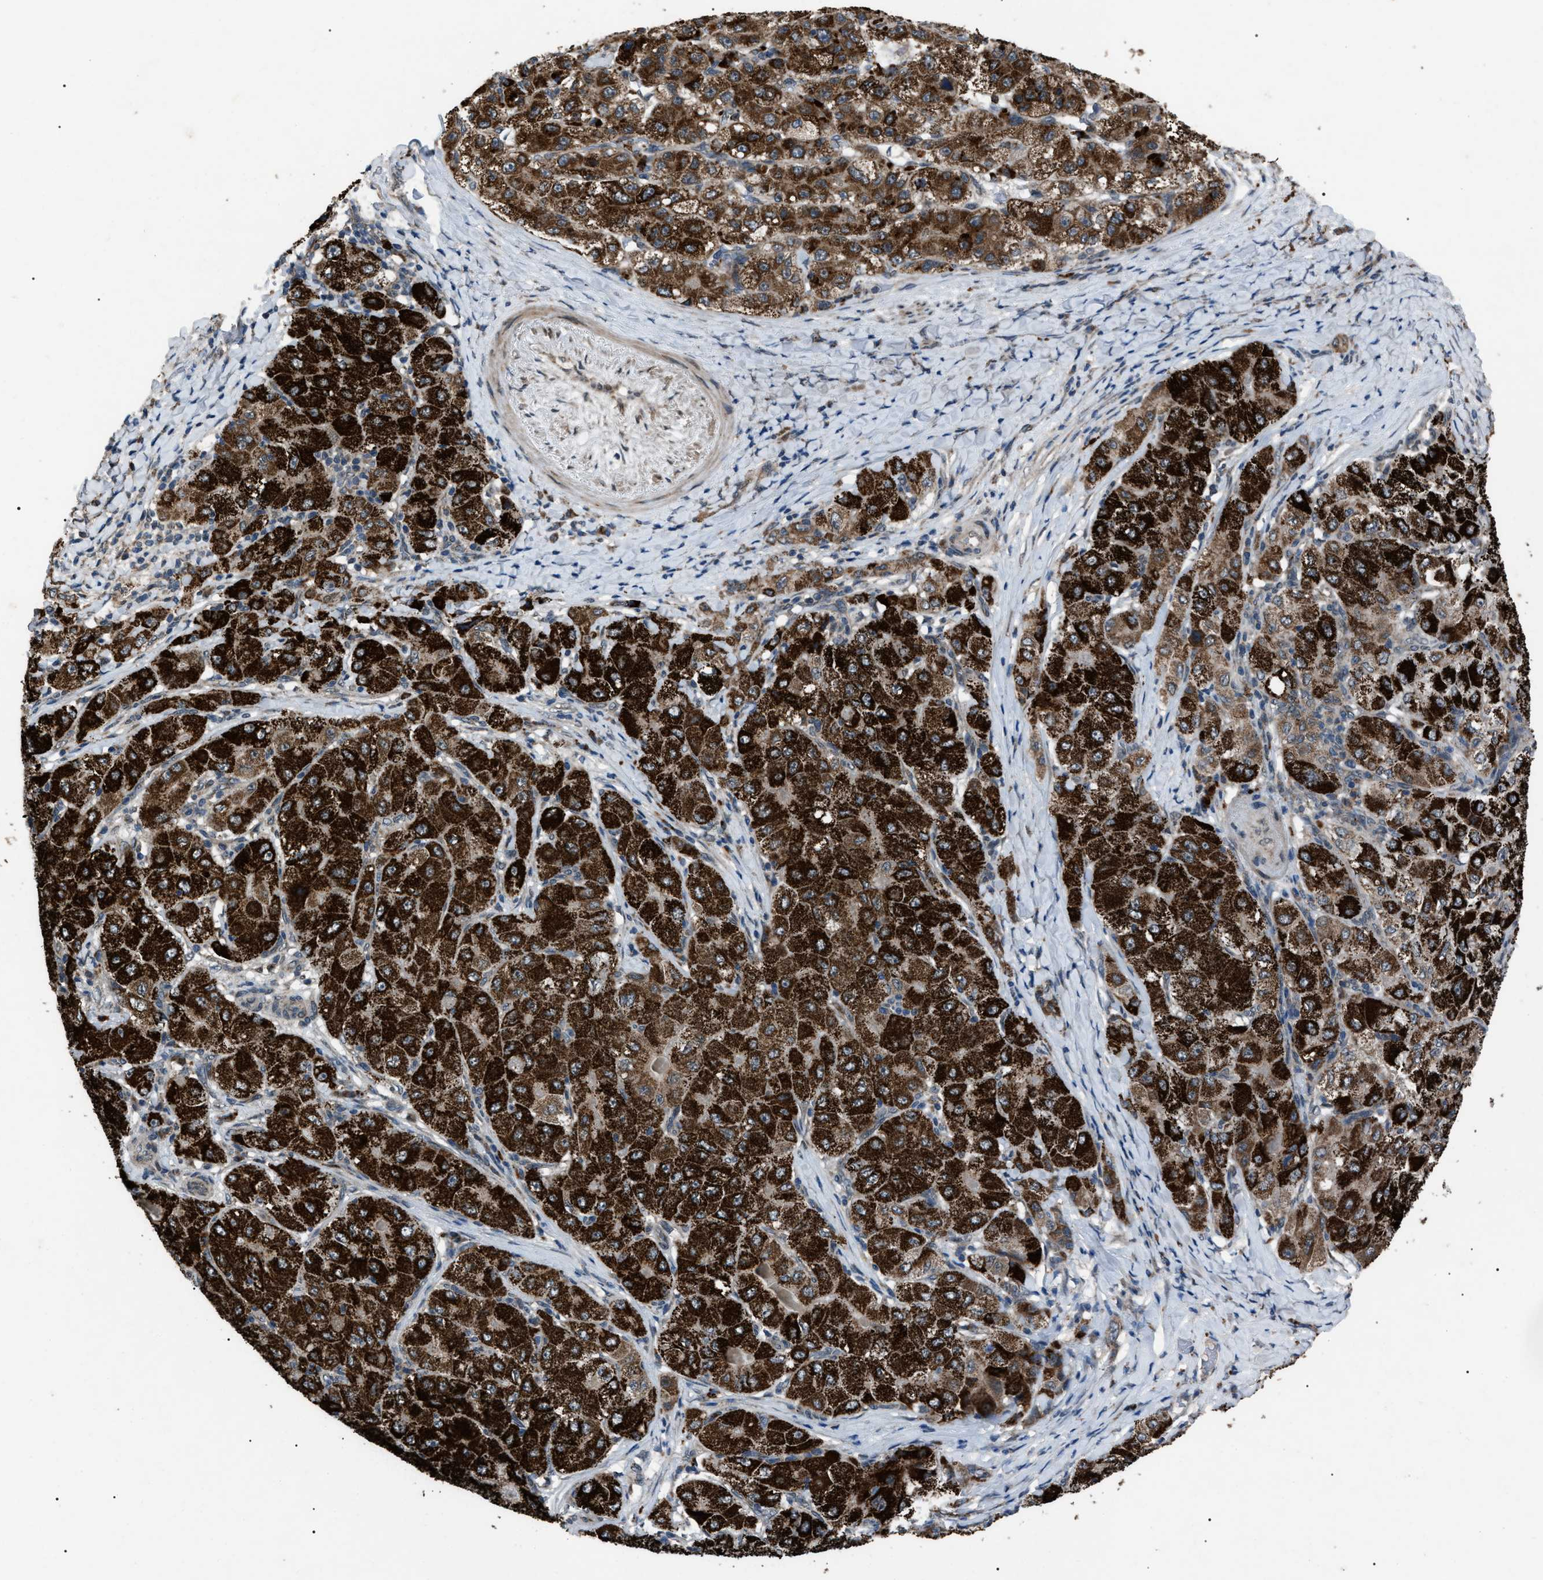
{"staining": {"intensity": "strong", "quantity": ">75%", "location": "cytoplasmic/membranous"}, "tissue": "liver cancer", "cell_type": "Tumor cells", "image_type": "cancer", "snomed": [{"axis": "morphology", "description": "Carcinoma, Hepatocellular, NOS"}, {"axis": "topography", "description": "Liver"}], "caption": "Strong cytoplasmic/membranous protein expression is seen in about >75% of tumor cells in hepatocellular carcinoma (liver).", "gene": "ZFAND2A", "patient": {"sex": "male", "age": 80}}